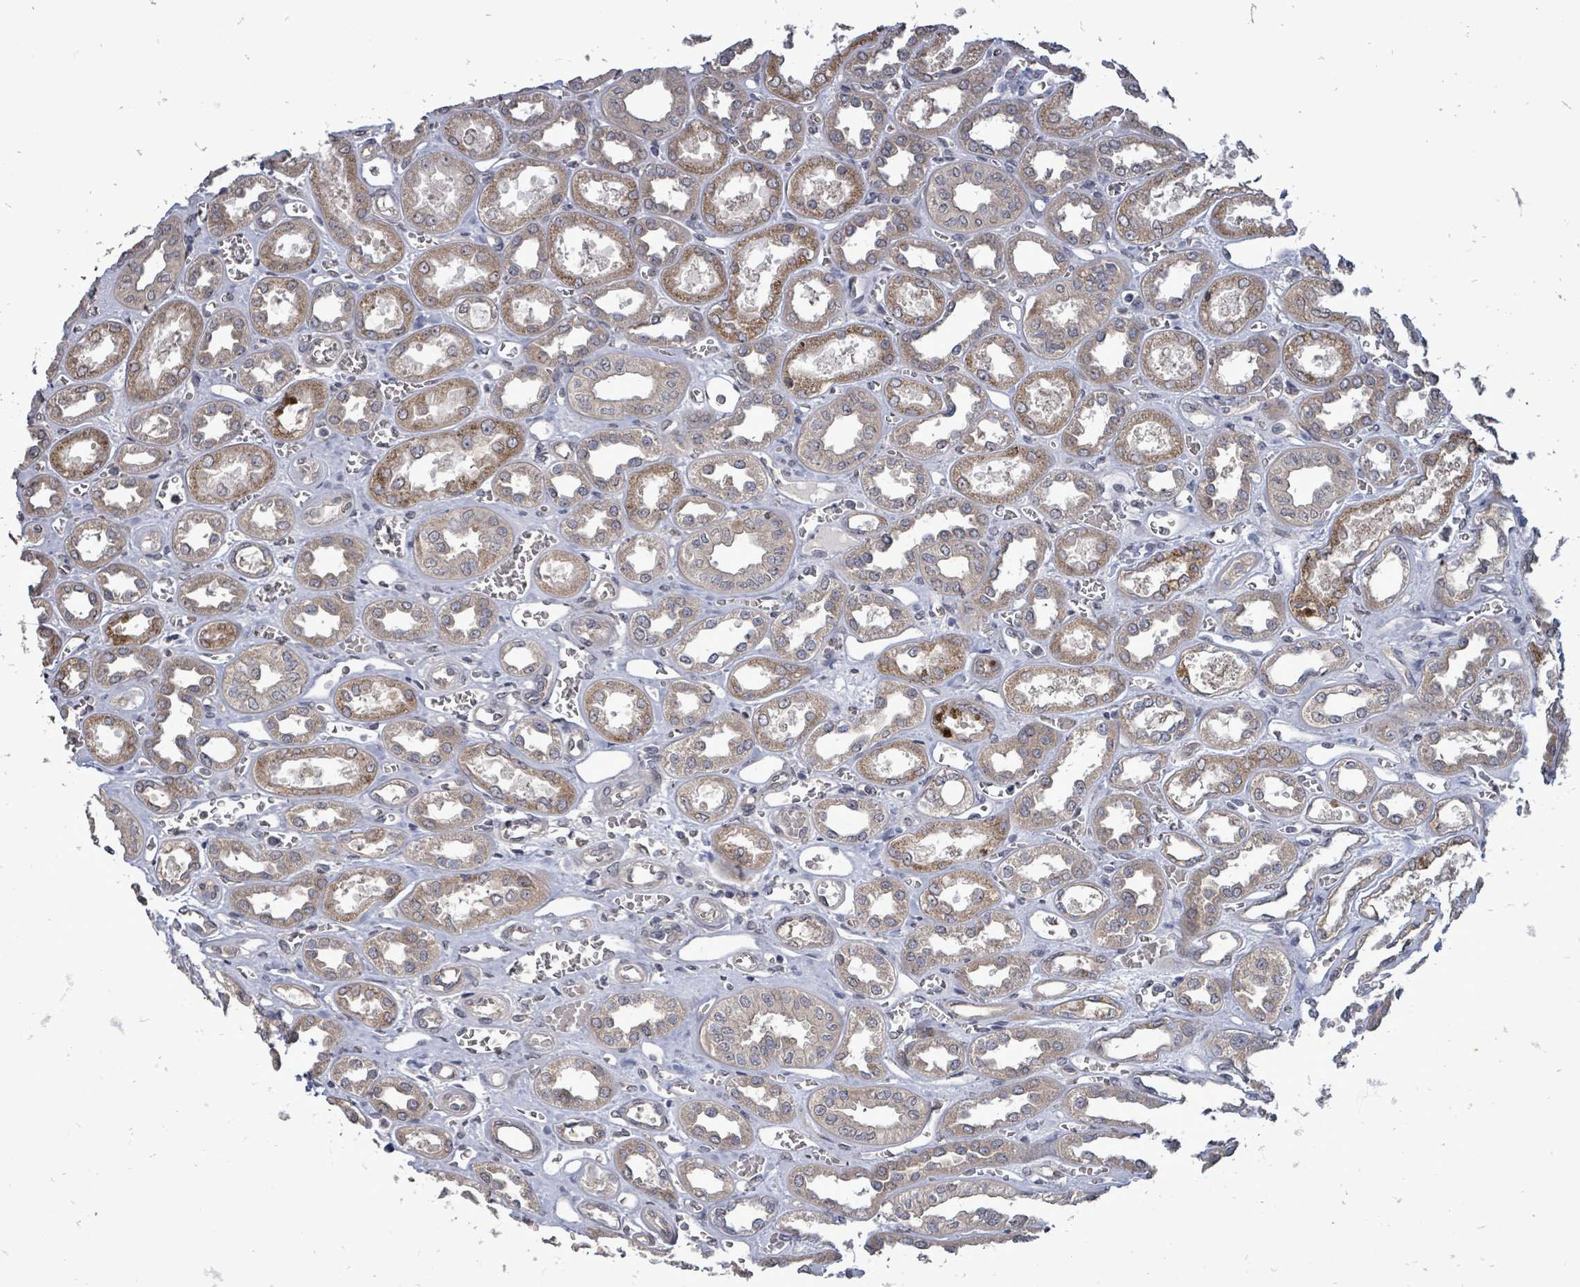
{"staining": {"intensity": "weak", "quantity": "25%-75%", "location": "cytoplasmic/membranous"}, "tissue": "kidney", "cell_type": "Cells in glomeruli", "image_type": "normal", "snomed": [{"axis": "morphology", "description": "Normal tissue, NOS"}, {"axis": "morphology", "description": "Adenocarcinoma, NOS"}, {"axis": "topography", "description": "Kidney"}], "caption": "High-magnification brightfield microscopy of unremarkable kidney stained with DAB (3,3'-diaminobenzidine) (brown) and counterstained with hematoxylin (blue). cells in glomeruli exhibit weak cytoplasmic/membranous staining is appreciated in about25%-75% of cells.", "gene": "RALGAPB", "patient": {"sex": "female", "age": 68}}